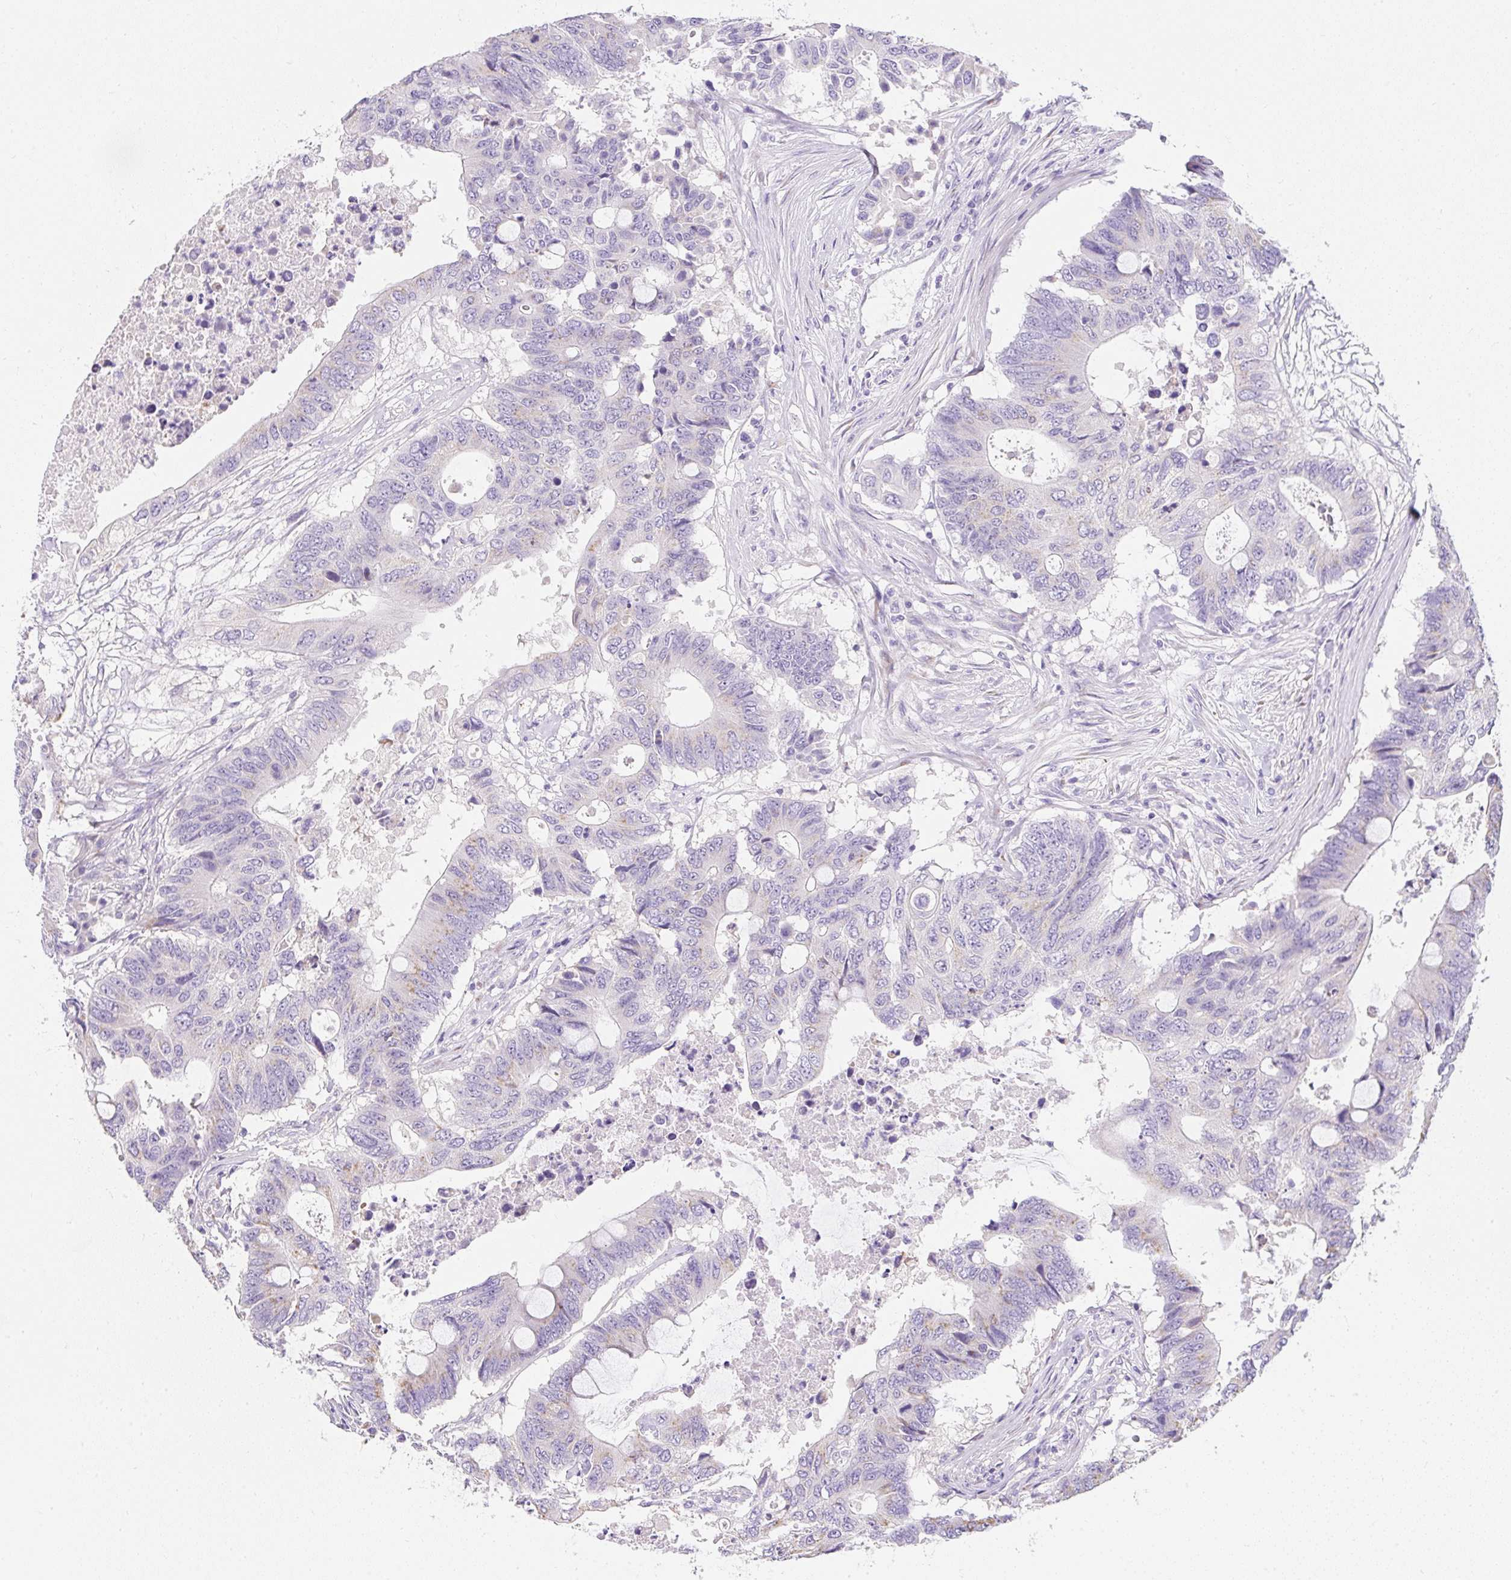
{"staining": {"intensity": "negative", "quantity": "none", "location": "none"}, "tissue": "colorectal cancer", "cell_type": "Tumor cells", "image_type": "cancer", "snomed": [{"axis": "morphology", "description": "Adenocarcinoma, NOS"}, {"axis": "topography", "description": "Colon"}], "caption": "This is an immunohistochemistry image of human colorectal cancer (adenocarcinoma). There is no positivity in tumor cells.", "gene": "DTX4", "patient": {"sex": "male", "age": 71}}